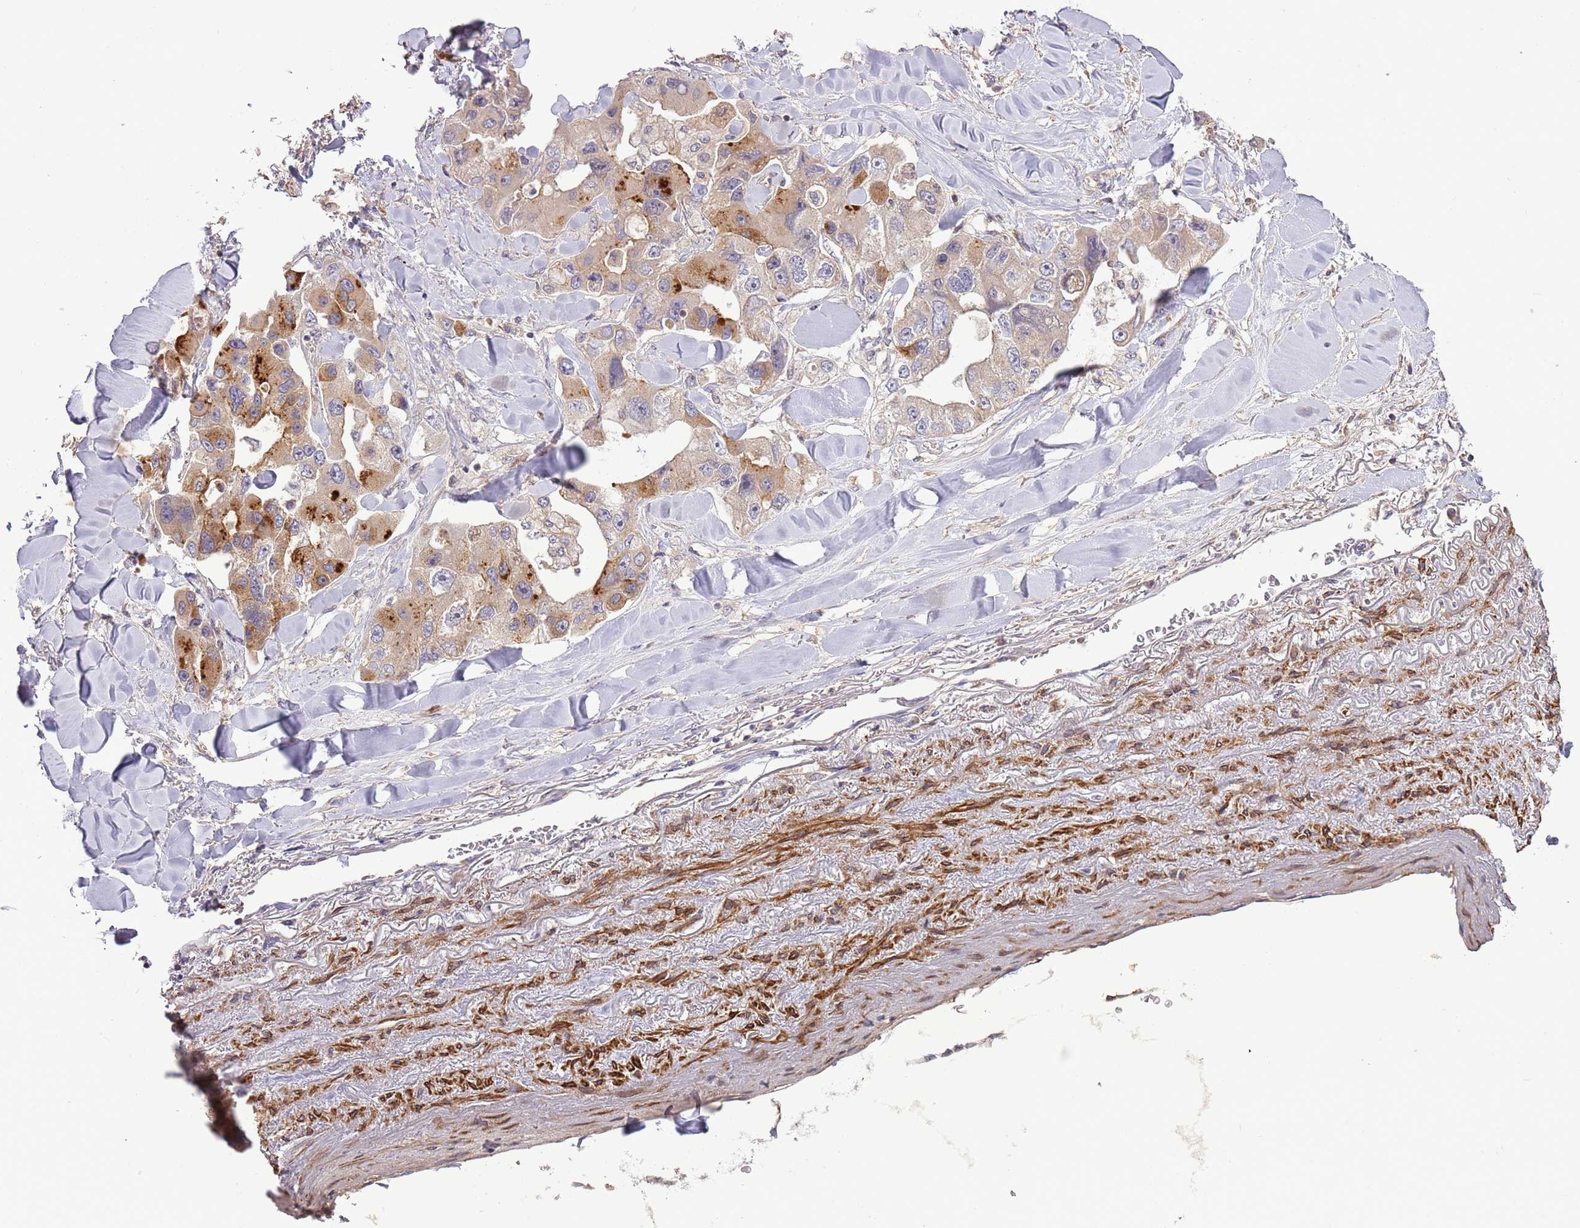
{"staining": {"intensity": "moderate", "quantity": ">75%", "location": "cytoplasmic/membranous"}, "tissue": "lung cancer", "cell_type": "Tumor cells", "image_type": "cancer", "snomed": [{"axis": "morphology", "description": "Adenocarcinoma, NOS"}, {"axis": "topography", "description": "Lung"}], "caption": "Human lung cancer (adenocarcinoma) stained with a brown dye exhibits moderate cytoplasmic/membranous positive positivity in approximately >75% of tumor cells.", "gene": "RNF128", "patient": {"sex": "female", "age": 54}}